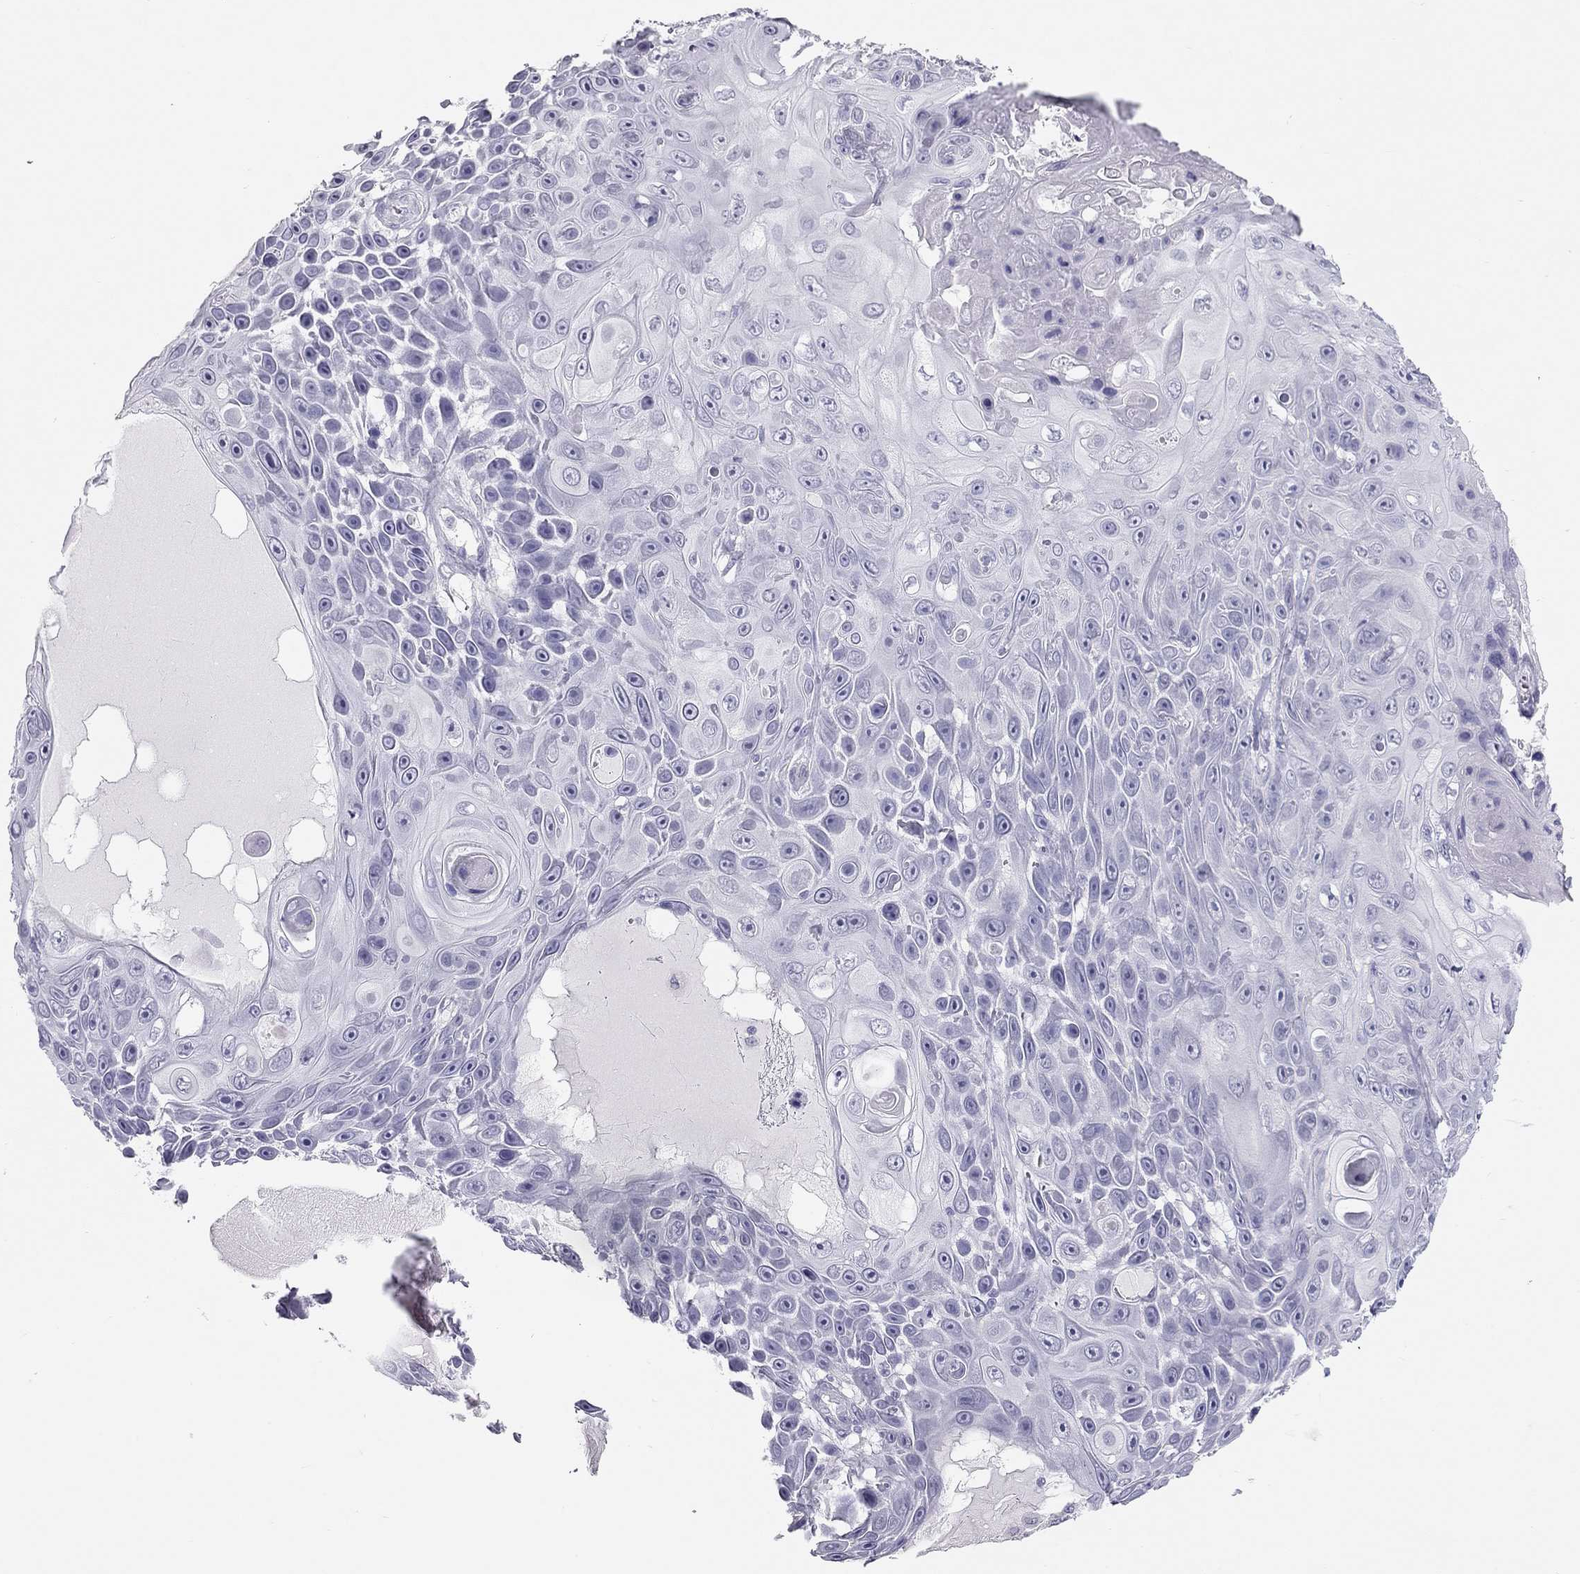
{"staining": {"intensity": "negative", "quantity": "none", "location": "none"}, "tissue": "skin cancer", "cell_type": "Tumor cells", "image_type": "cancer", "snomed": [{"axis": "morphology", "description": "Squamous cell carcinoma, NOS"}, {"axis": "topography", "description": "Skin"}], "caption": "This is a micrograph of IHC staining of squamous cell carcinoma (skin), which shows no expression in tumor cells.", "gene": "SPATA12", "patient": {"sex": "male", "age": 82}}